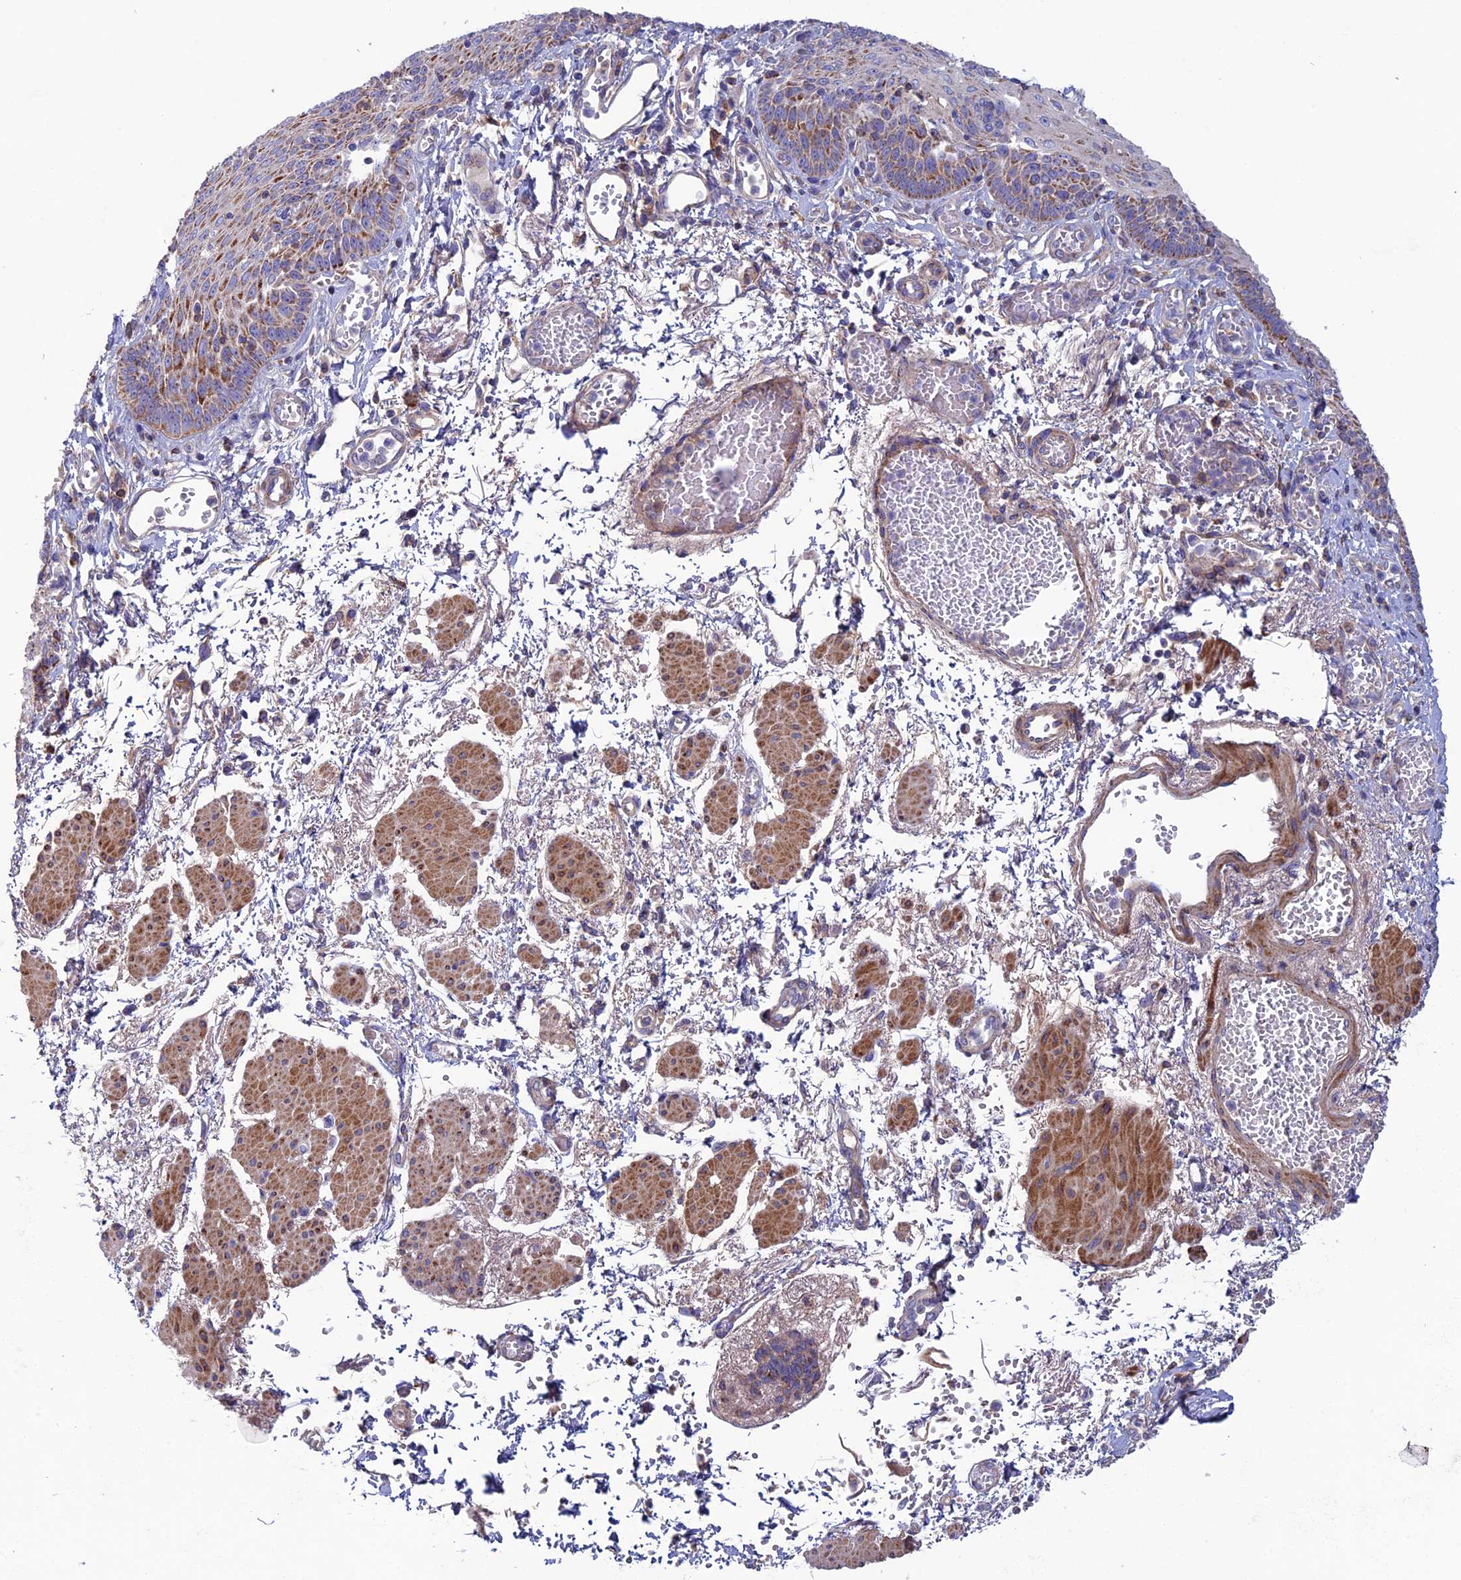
{"staining": {"intensity": "moderate", "quantity": "25%-75%", "location": "cytoplasmic/membranous"}, "tissue": "esophagus", "cell_type": "Squamous epithelial cells", "image_type": "normal", "snomed": [{"axis": "morphology", "description": "Normal tissue, NOS"}, {"axis": "topography", "description": "Esophagus"}], "caption": "Immunohistochemistry of benign esophagus displays medium levels of moderate cytoplasmic/membranous expression in approximately 25%-75% of squamous epithelial cells. The staining is performed using DAB (3,3'-diaminobenzidine) brown chromogen to label protein expression. The nuclei are counter-stained blue using hematoxylin.", "gene": "SLC15A5", "patient": {"sex": "male", "age": 81}}